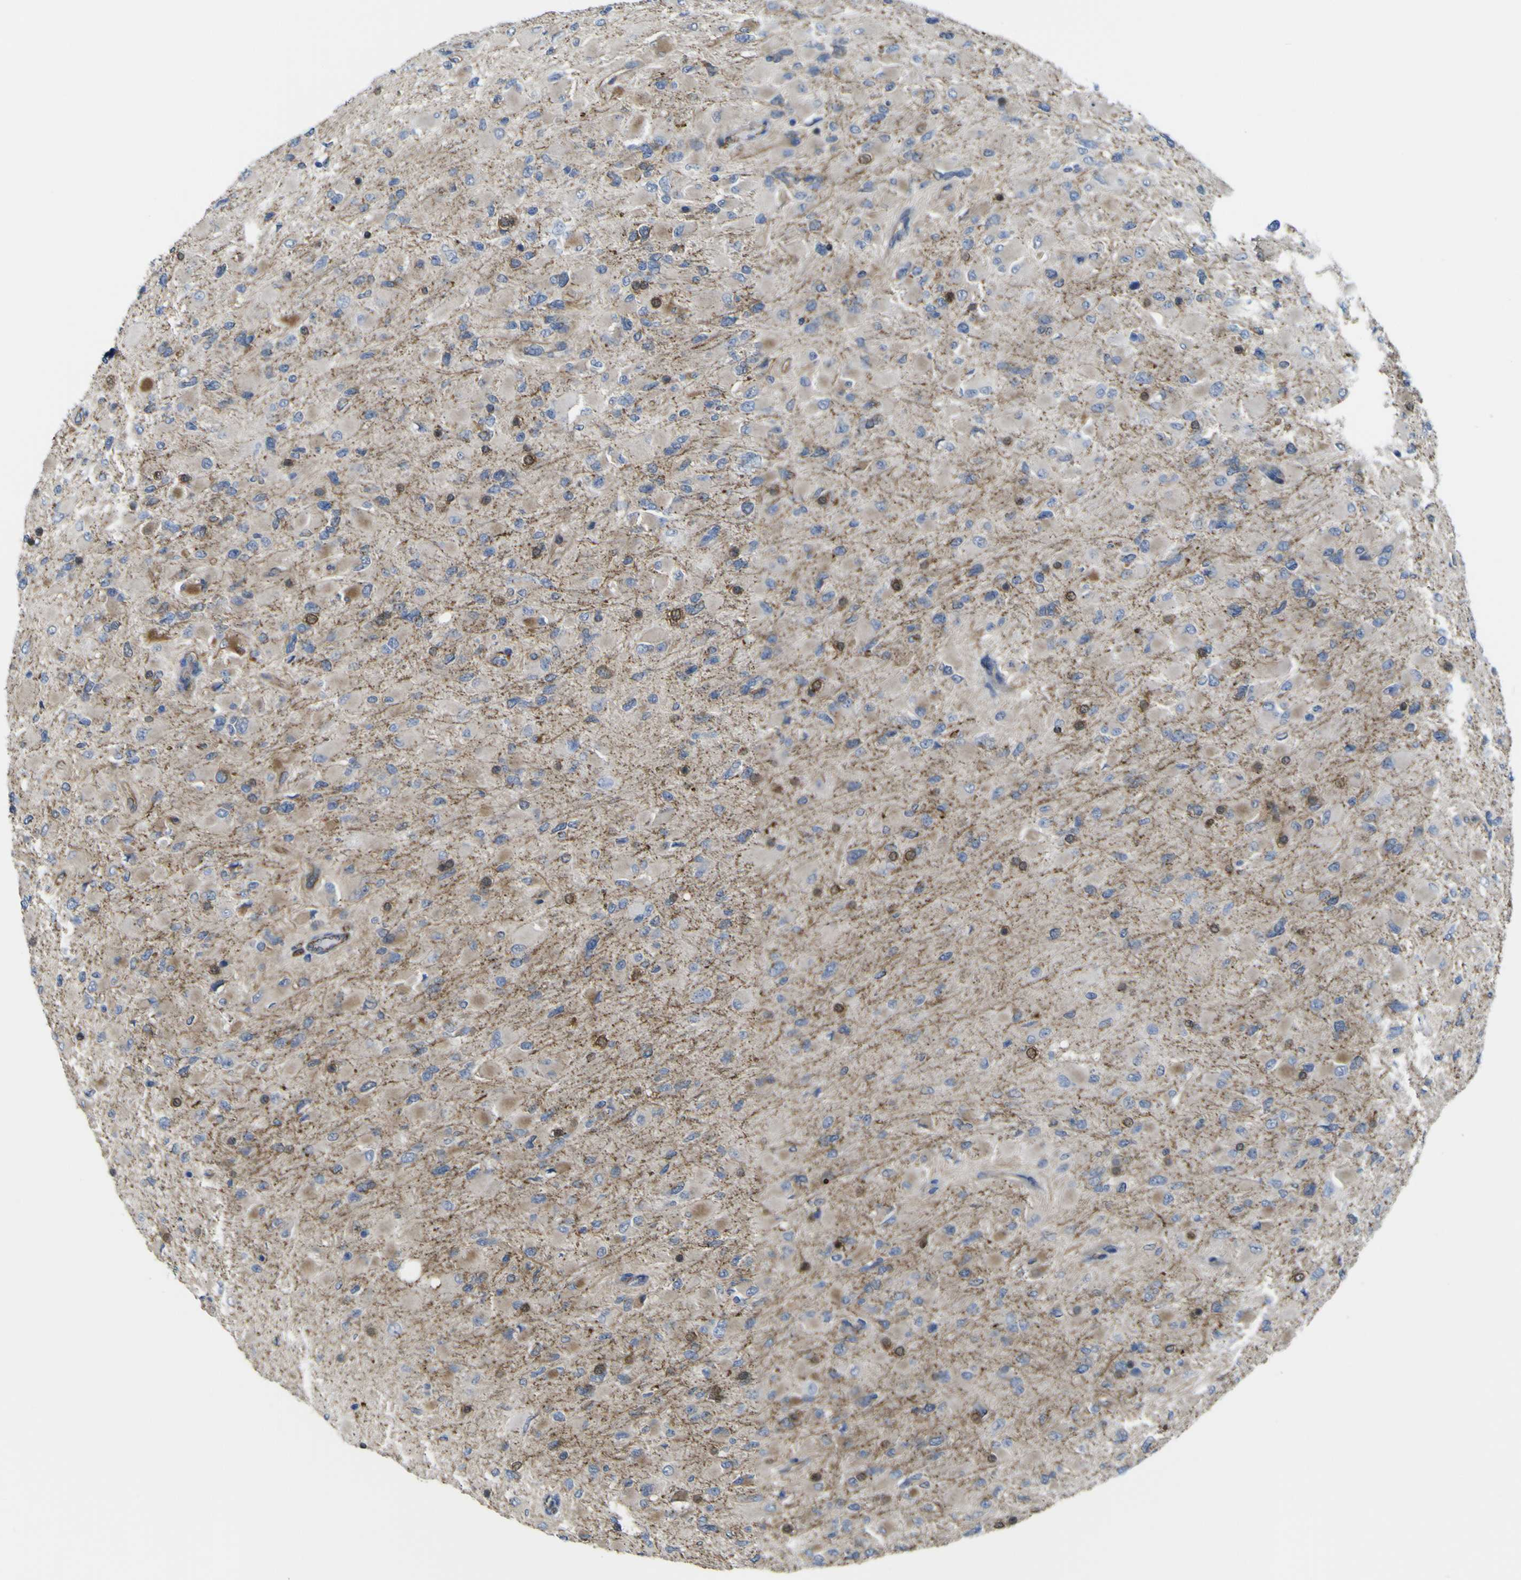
{"staining": {"intensity": "moderate", "quantity": "<25%", "location": "cytoplasmic/membranous,nuclear"}, "tissue": "glioma", "cell_type": "Tumor cells", "image_type": "cancer", "snomed": [{"axis": "morphology", "description": "Glioma, malignant, High grade"}, {"axis": "topography", "description": "Cerebral cortex"}], "caption": "Brown immunohistochemical staining in glioma reveals moderate cytoplasmic/membranous and nuclear positivity in about <25% of tumor cells.", "gene": "JPH1", "patient": {"sex": "female", "age": 36}}